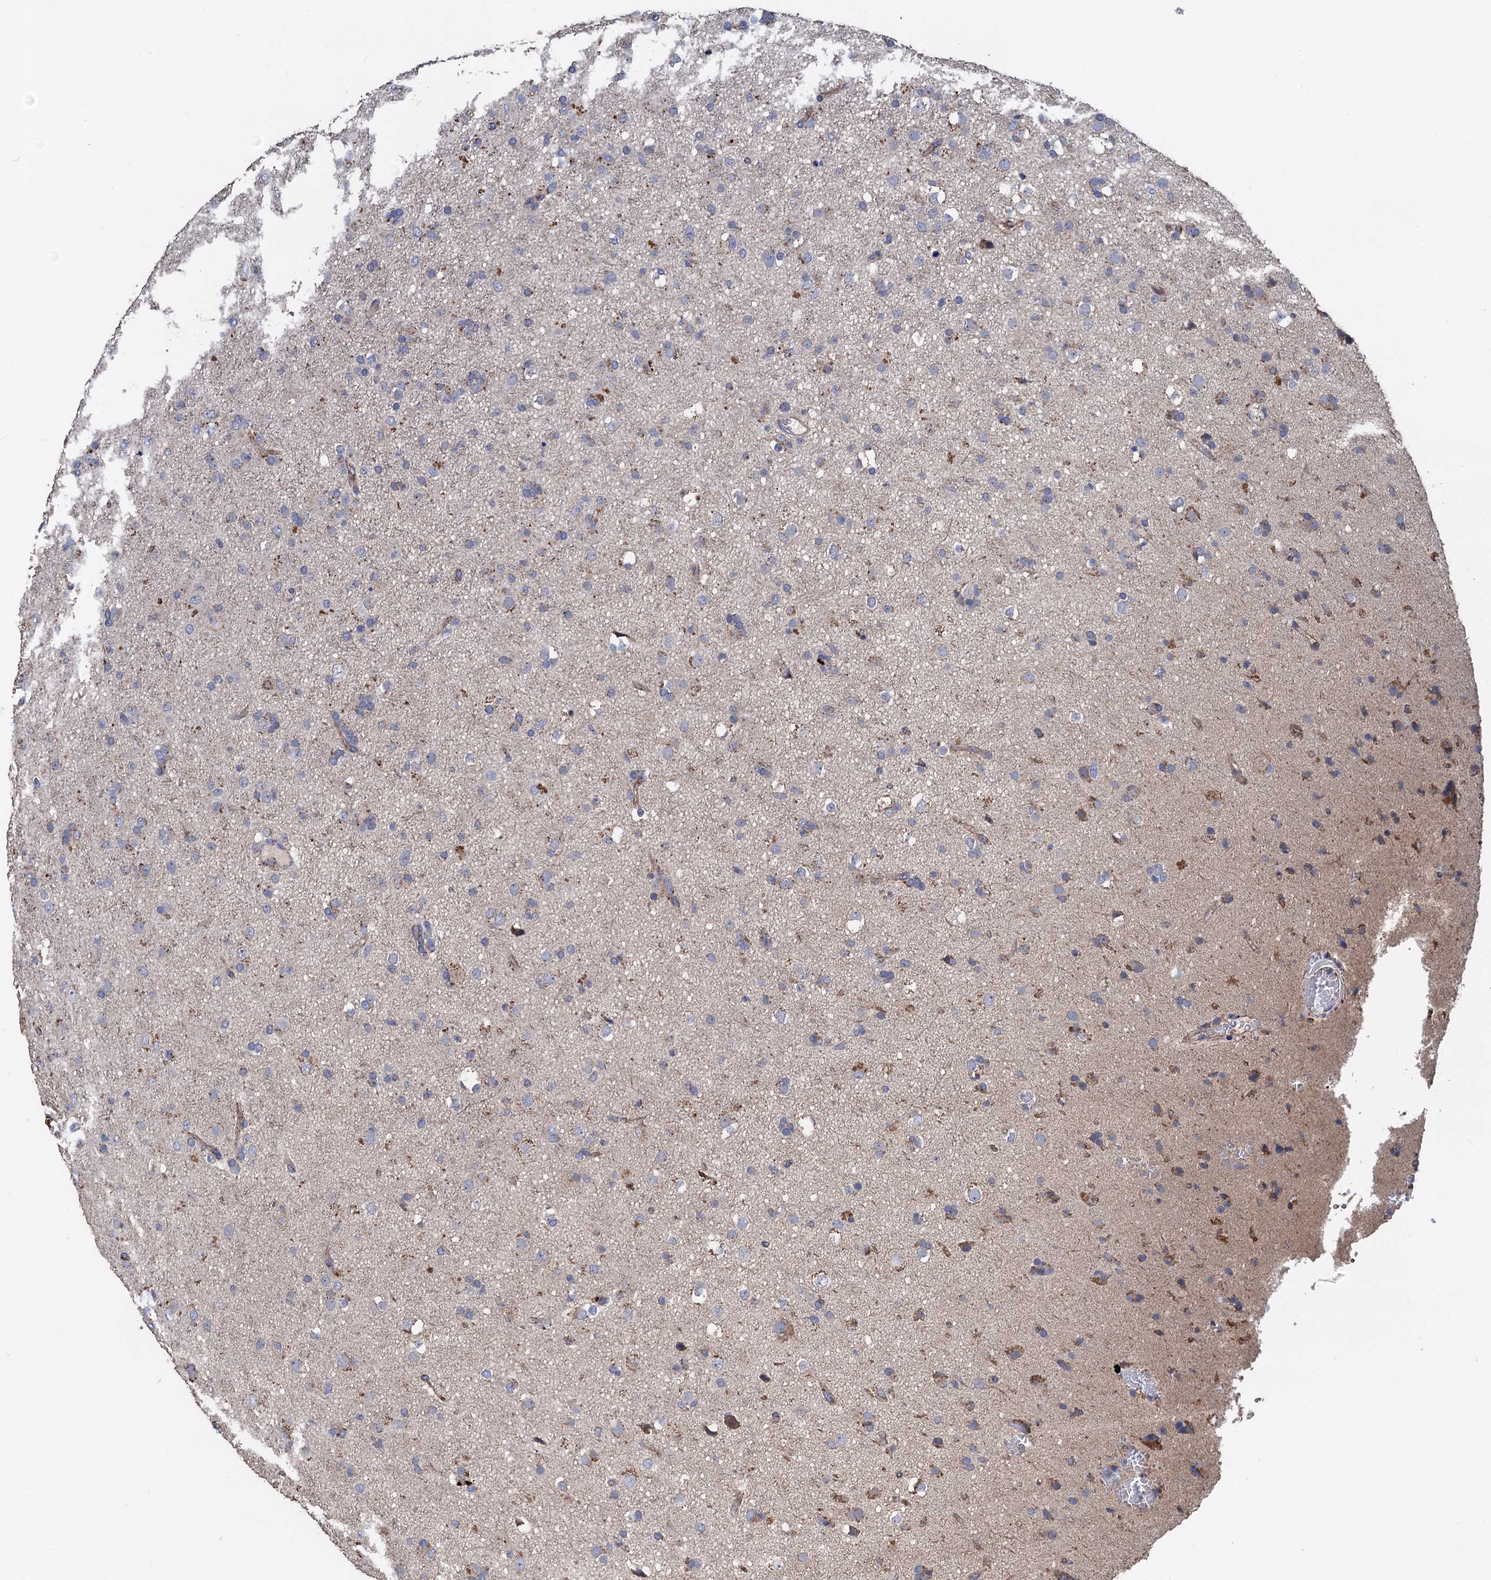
{"staining": {"intensity": "weak", "quantity": "<25%", "location": "cytoplasmic/membranous"}, "tissue": "glioma", "cell_type": "Tumor cells", "image_type": "cancer", "snomed": [{"axis": "morphology", "description": "Glioma, malignant, Low grade"}, {"axis": "topography", "description": "Brain"}], "caption": "This image is of glioma stained with immunohistochemistry to label a protein in brown with the nuclei are counter-stained blue. There is no positivity in tumor cells.", "gene": "DGLUCY", "patient": {"sex": "male", "age": 65}}